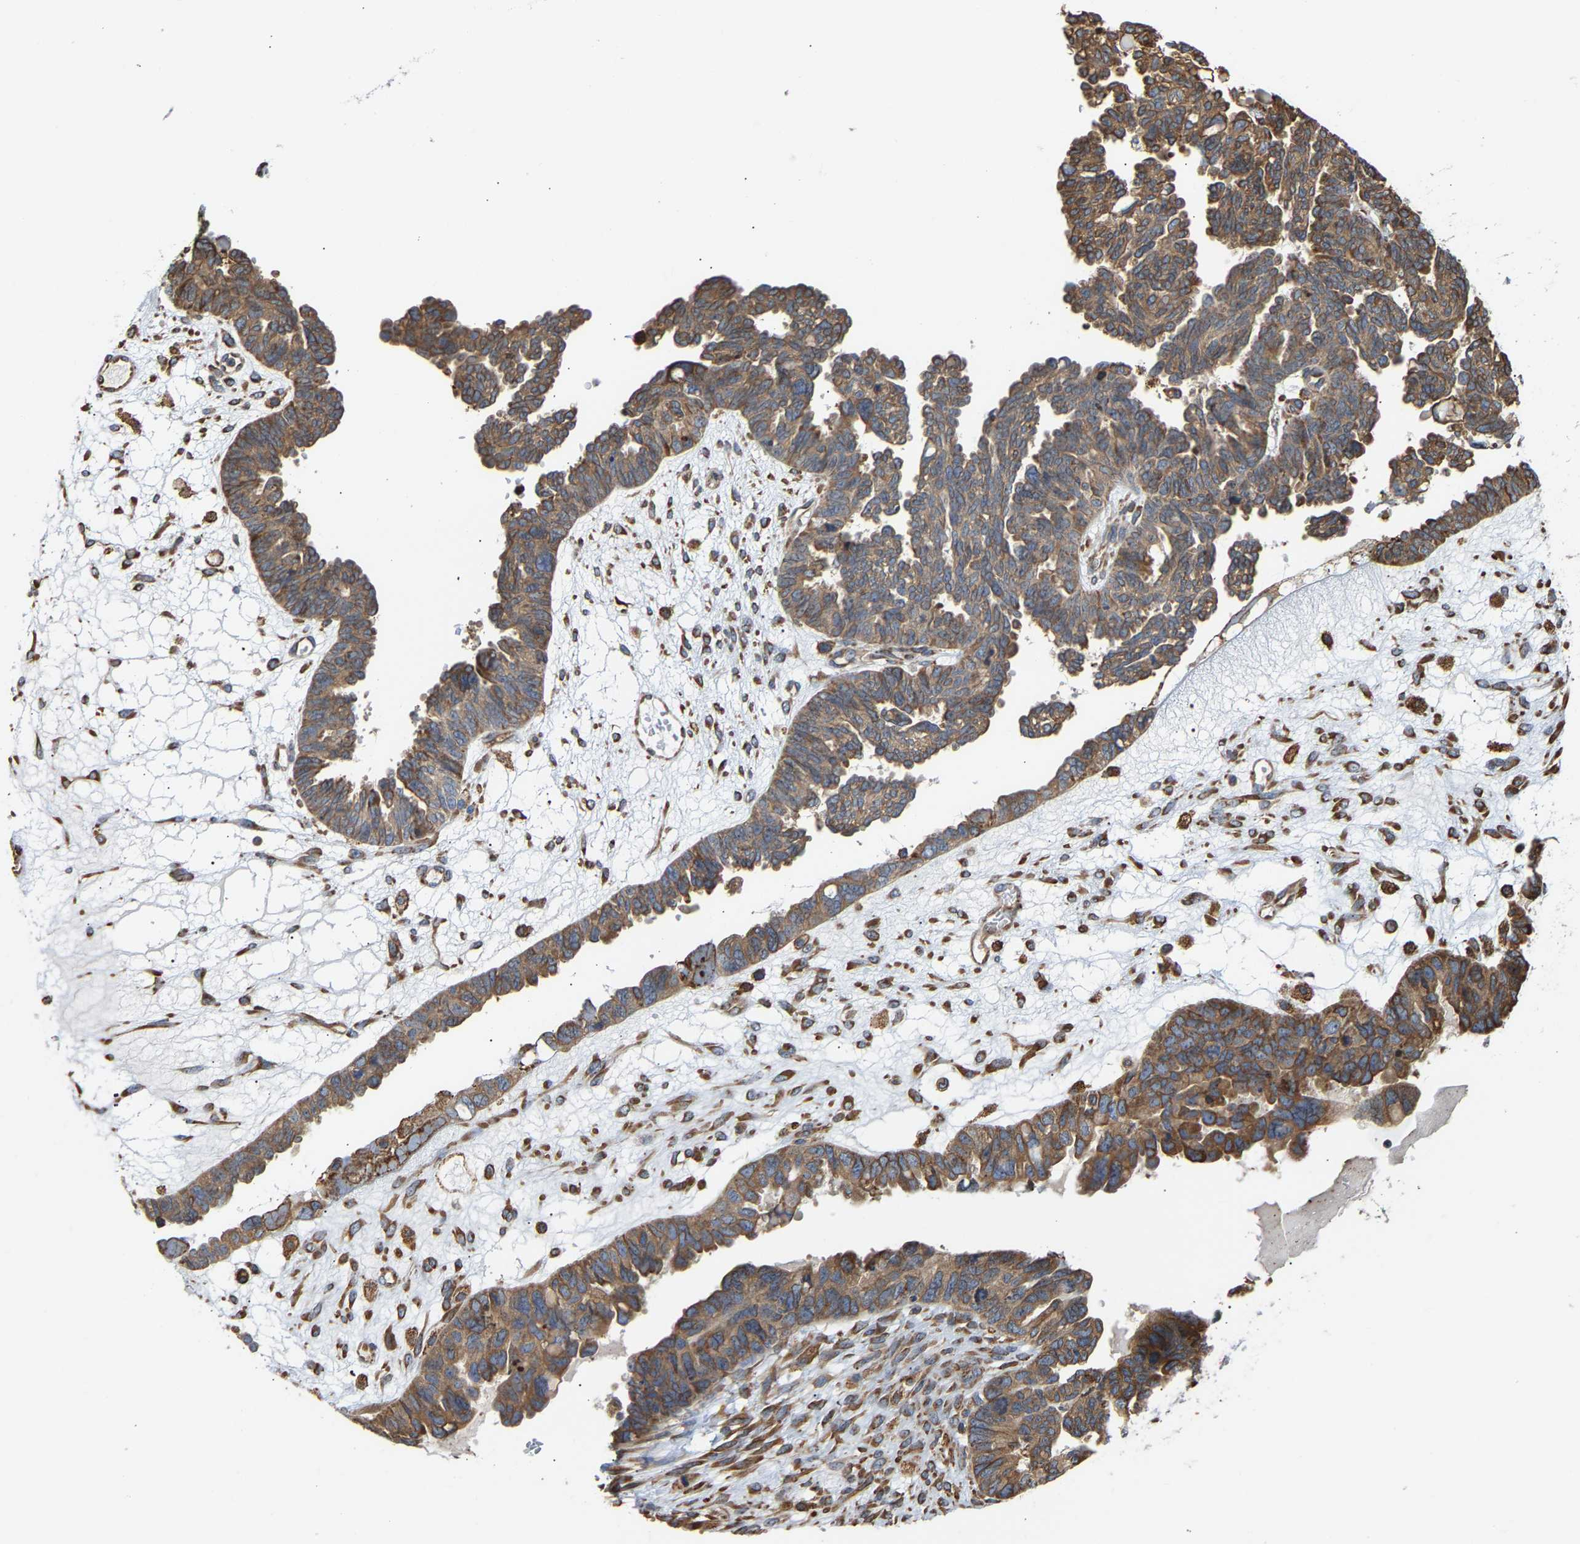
{"staining": {"intensity": "moderate", "quantity": ">75%", "location": "cytoplasmic/membranous"}, "tissue": "ovarian cancer", "cell_type": "Tumor cells", "image_type": "cancer", "snomed": [{"axis": "morphology", "description": "Cystadenocarcinoma, serous, NOS"}, {"axis": "topography", "description": "Ovary"}], "caption": "Ovarian serous cystadenocarcinoma stained with a brown dye displays moderate cytoplasmic/membranous positive expression in approximately >75% of tumor cells.", "gene": "ARAP1", "patient": {"sex": "female", "age": 79}}